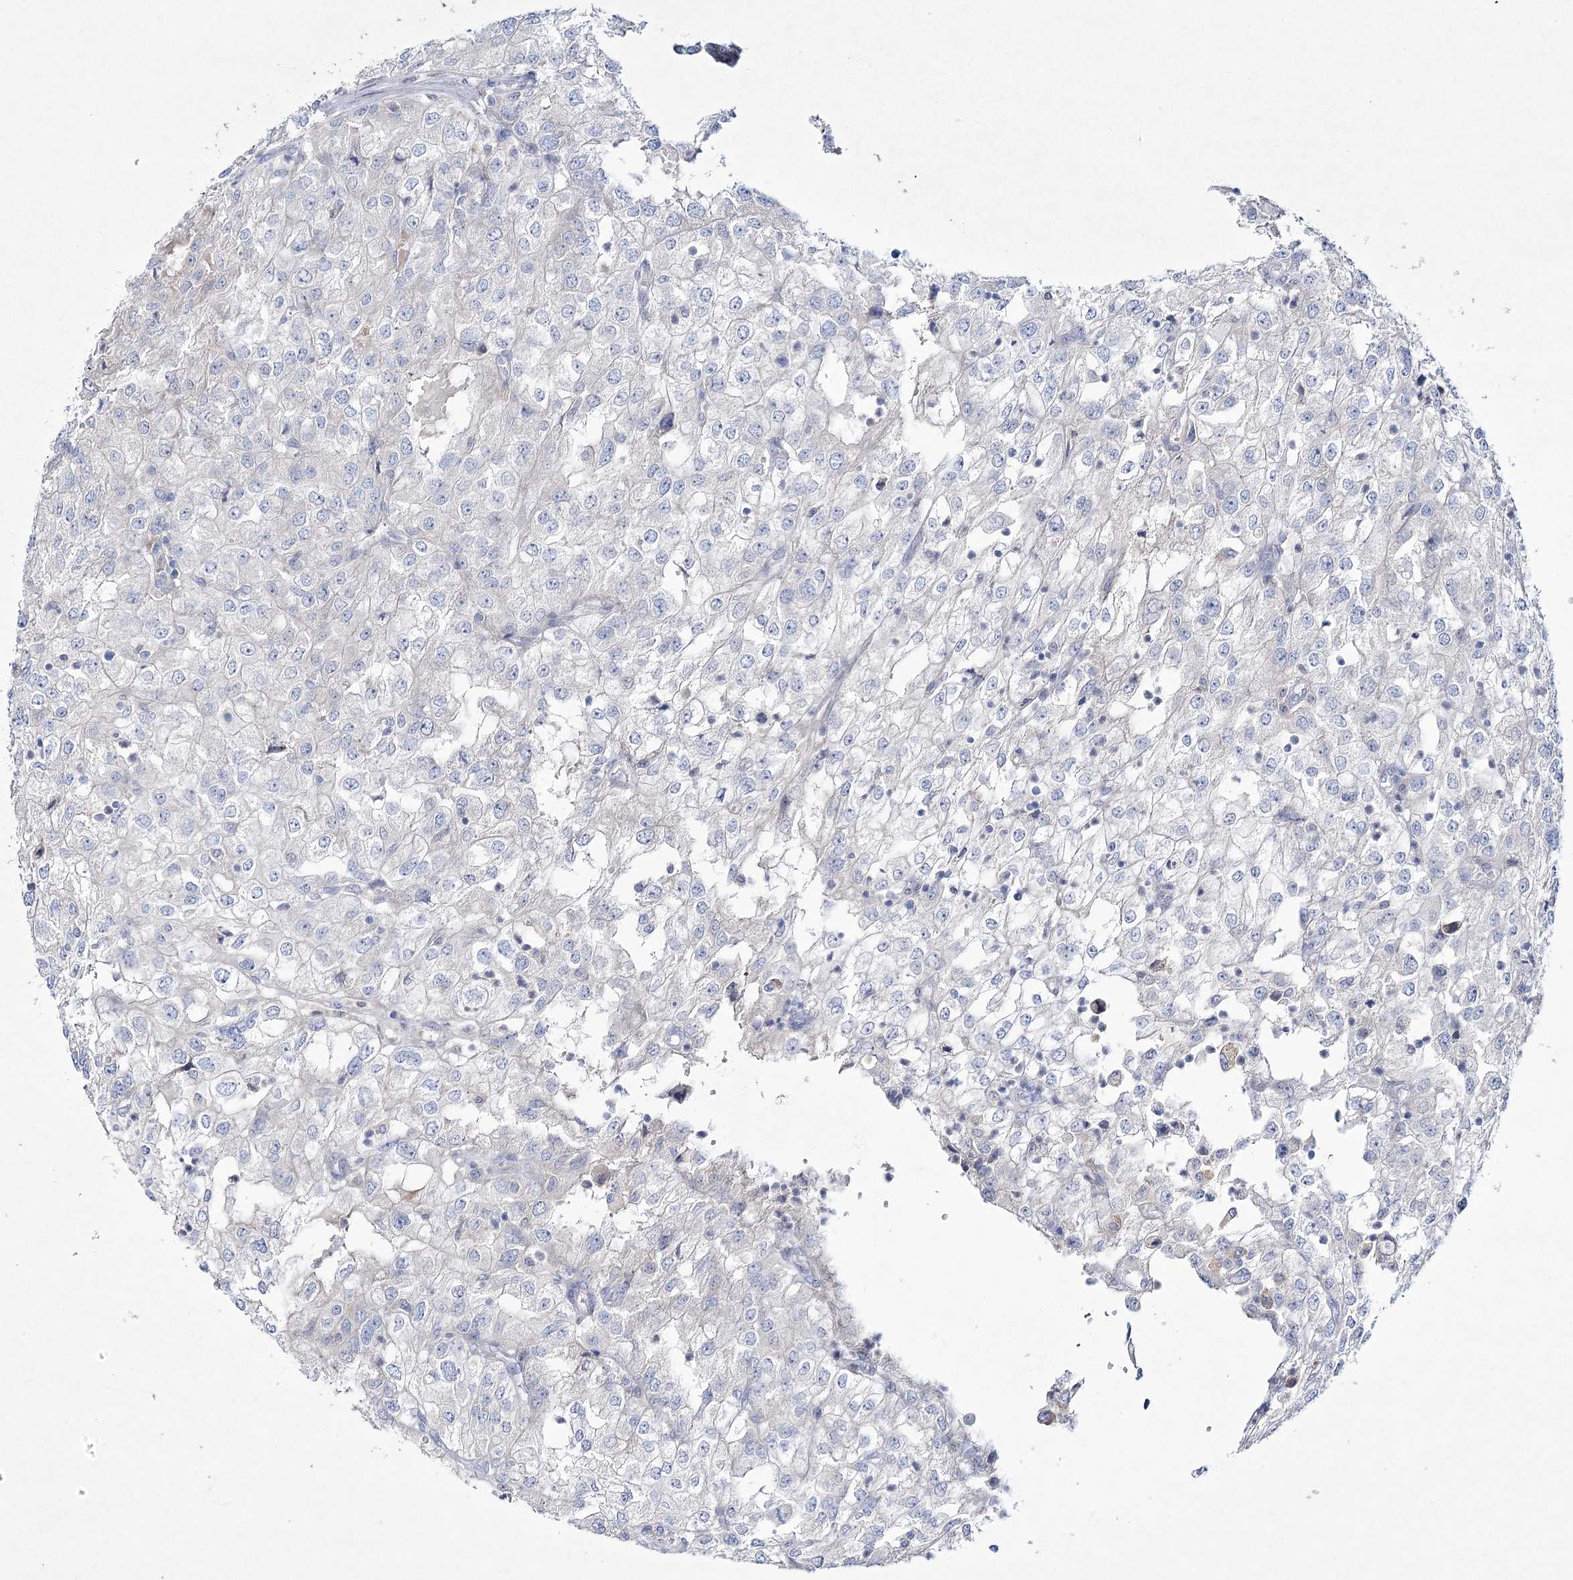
{"staining": {"intensity": "negative", "quantity": "none", "location": "none"}, "tissue": "renal cancer", "cell_type": "Tumor cells", "image_type": "cancer", "snomed": [{"axis": "morphology", "description": "Adenocarcinoma, NOS"}, {"axis": "topography", "description": "Kidney"}], "caption": "This histopathology image is of renal cancer stained with immunohistochemistry (IHC) to label a protein in brown with the nuclei are counter-stained blue. There is no staining in tumor cells.", "gene": "ARFGEF3", "patient": {"sex": "female", "age": 54}}